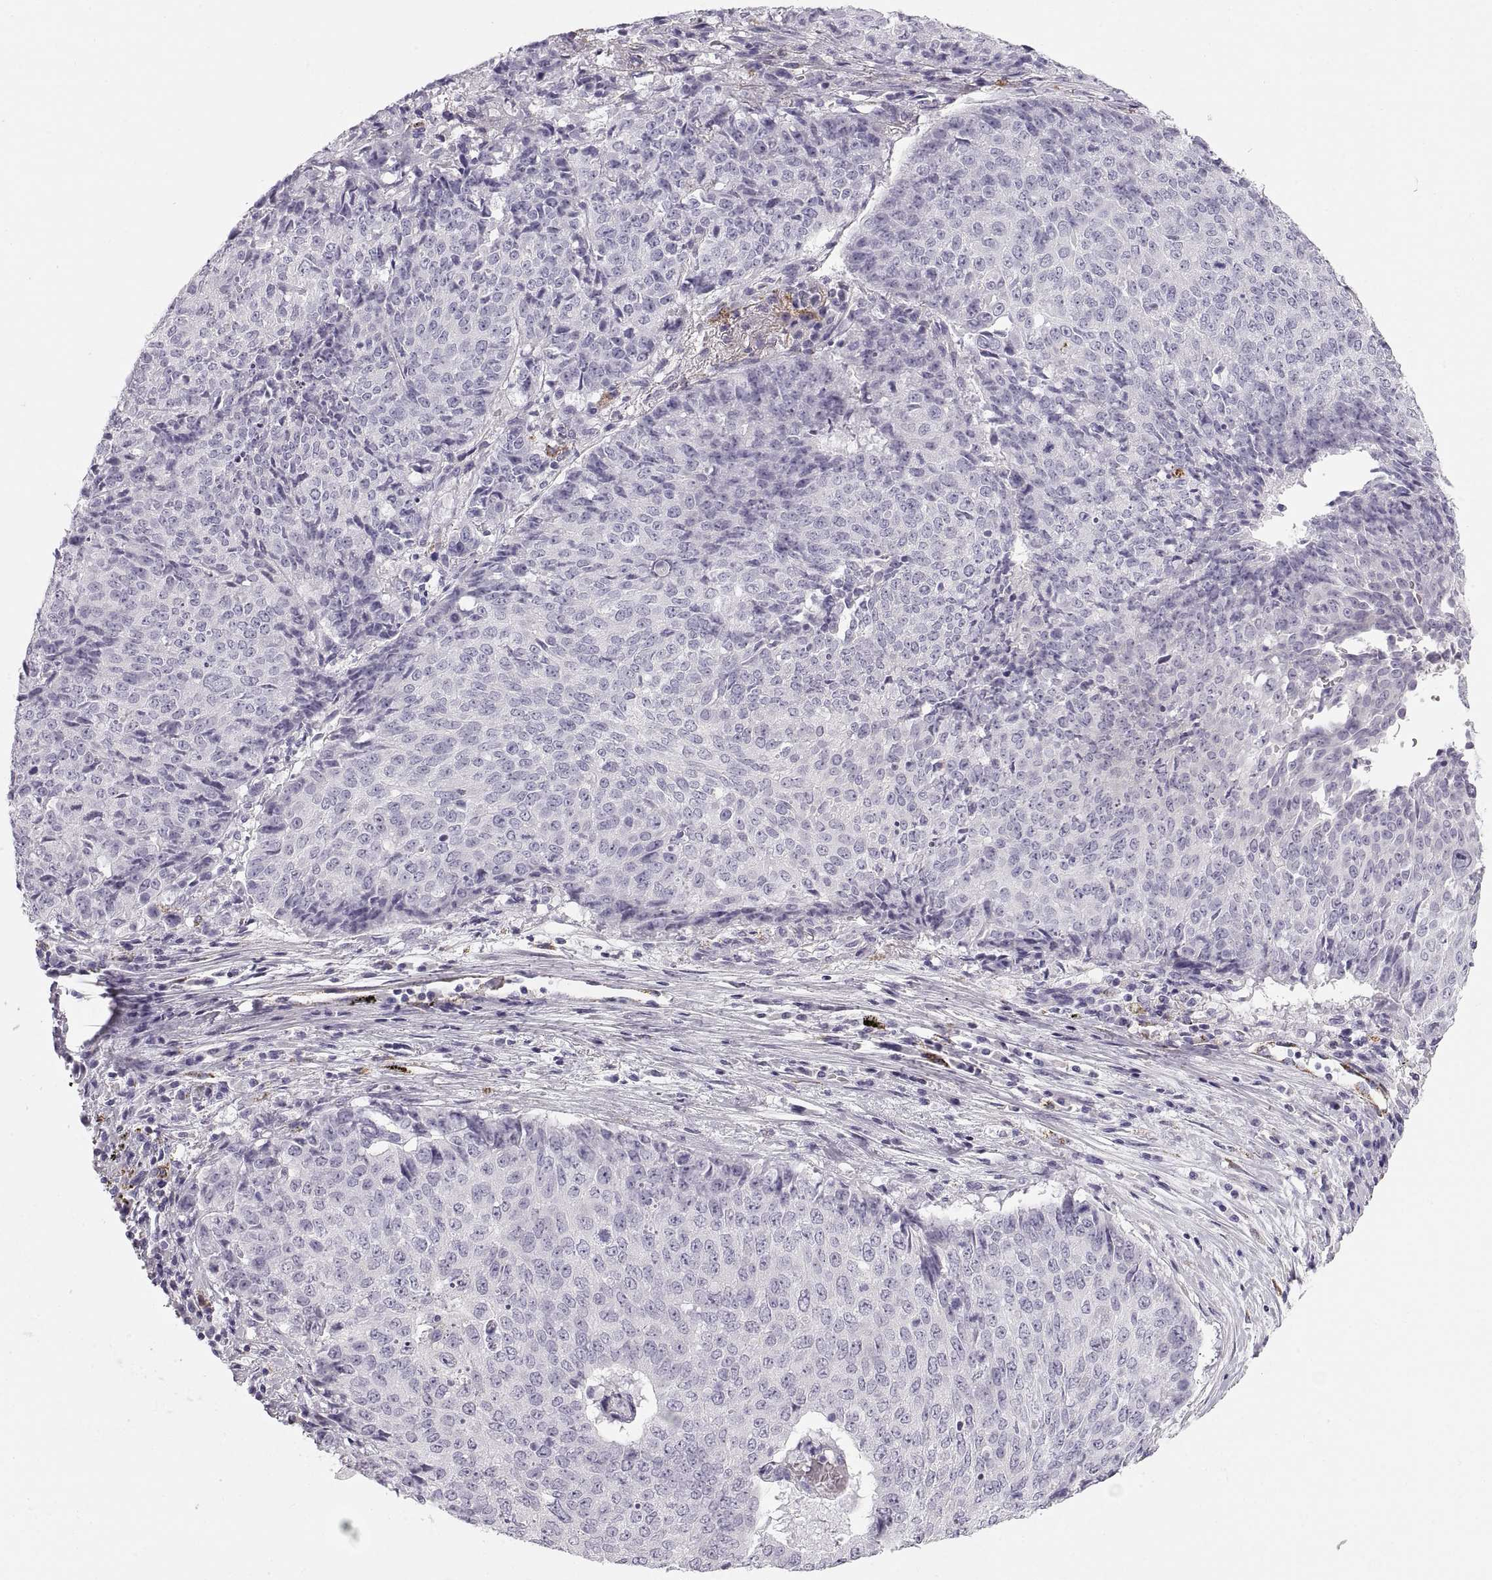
{"staining": {"intensity": "negative", "quantity": "none", "location": "none"}, "tissue": "lung cancer", "cell_type": "Tumor cells", "image_type": "cancer", "snomed": [{"axis": "morphology", "description": "Normal tissue, NOS"}, {"axis": "morphology", "description": "Squamous cell carcinoma, NOS"}, {"axis": "topography", "description": "Bronchus"}, {"axis": "topography", "description": "Lung"}], "caption": "This is an IHC micrograph of squamous cell carcinoma (lung). There is no staining in tumor cells.", "gene": "COL9A3", "patient": {"sex": "male", "age": 64}}